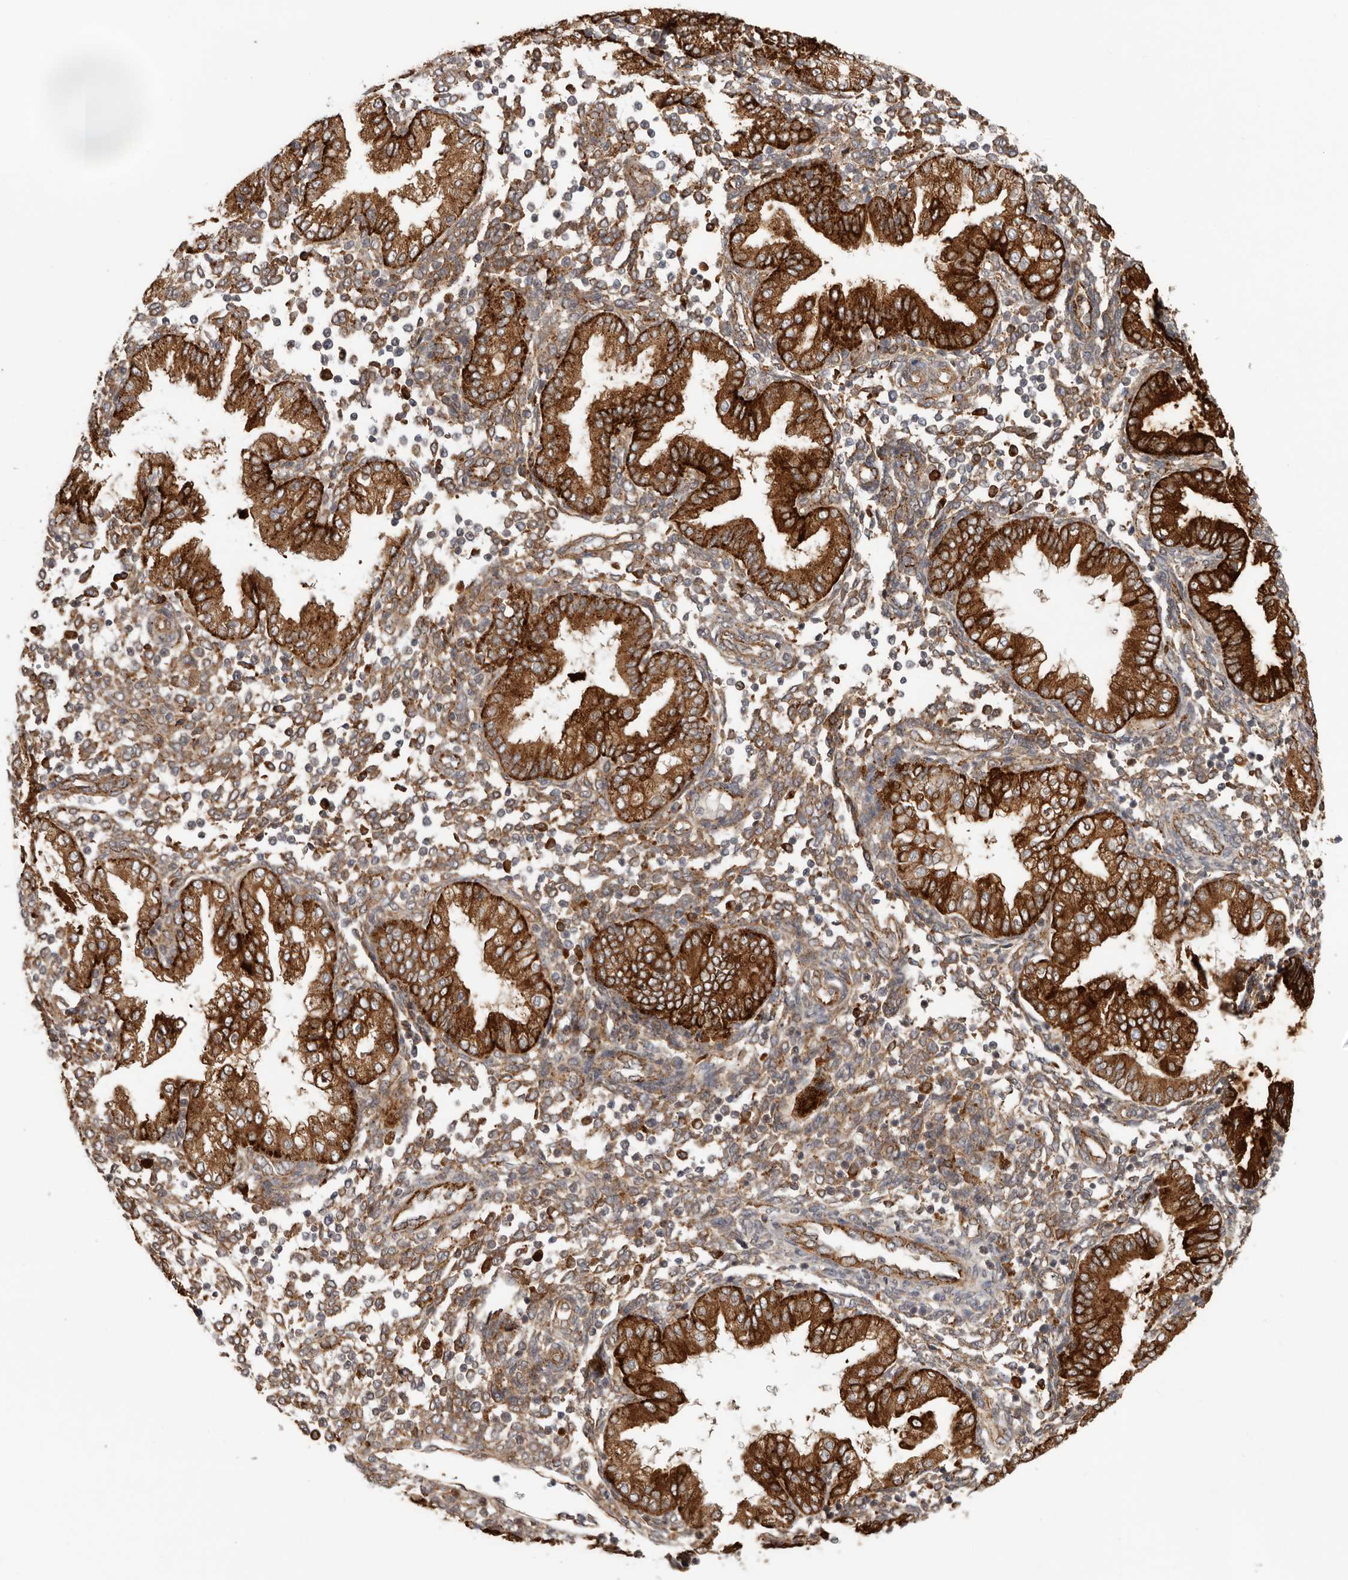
{"staining": {"intensity": "moderate", "quantity": "25%-75%", "location": "cytoplasmic/membranous"}, "tissue": "endometrium", "cell_type": "Cells in endometrial stroma", "image_type": "normal", "snomed": [{"axis": "morphology", "description": "Normal tissue, NOS"}, {"axis": "topography", "description": "Endometrium"}], "caption": "Immunohistochemistry photomicrograph of normal human endometrium stained for a protein (brown), which displays medium levels of moderate cytoplasmic/membranous positivity in about 25%-75% of cells in endometrial stroma.", "gene": "GRN", "patient": {"sex": "female", "age": 53}}